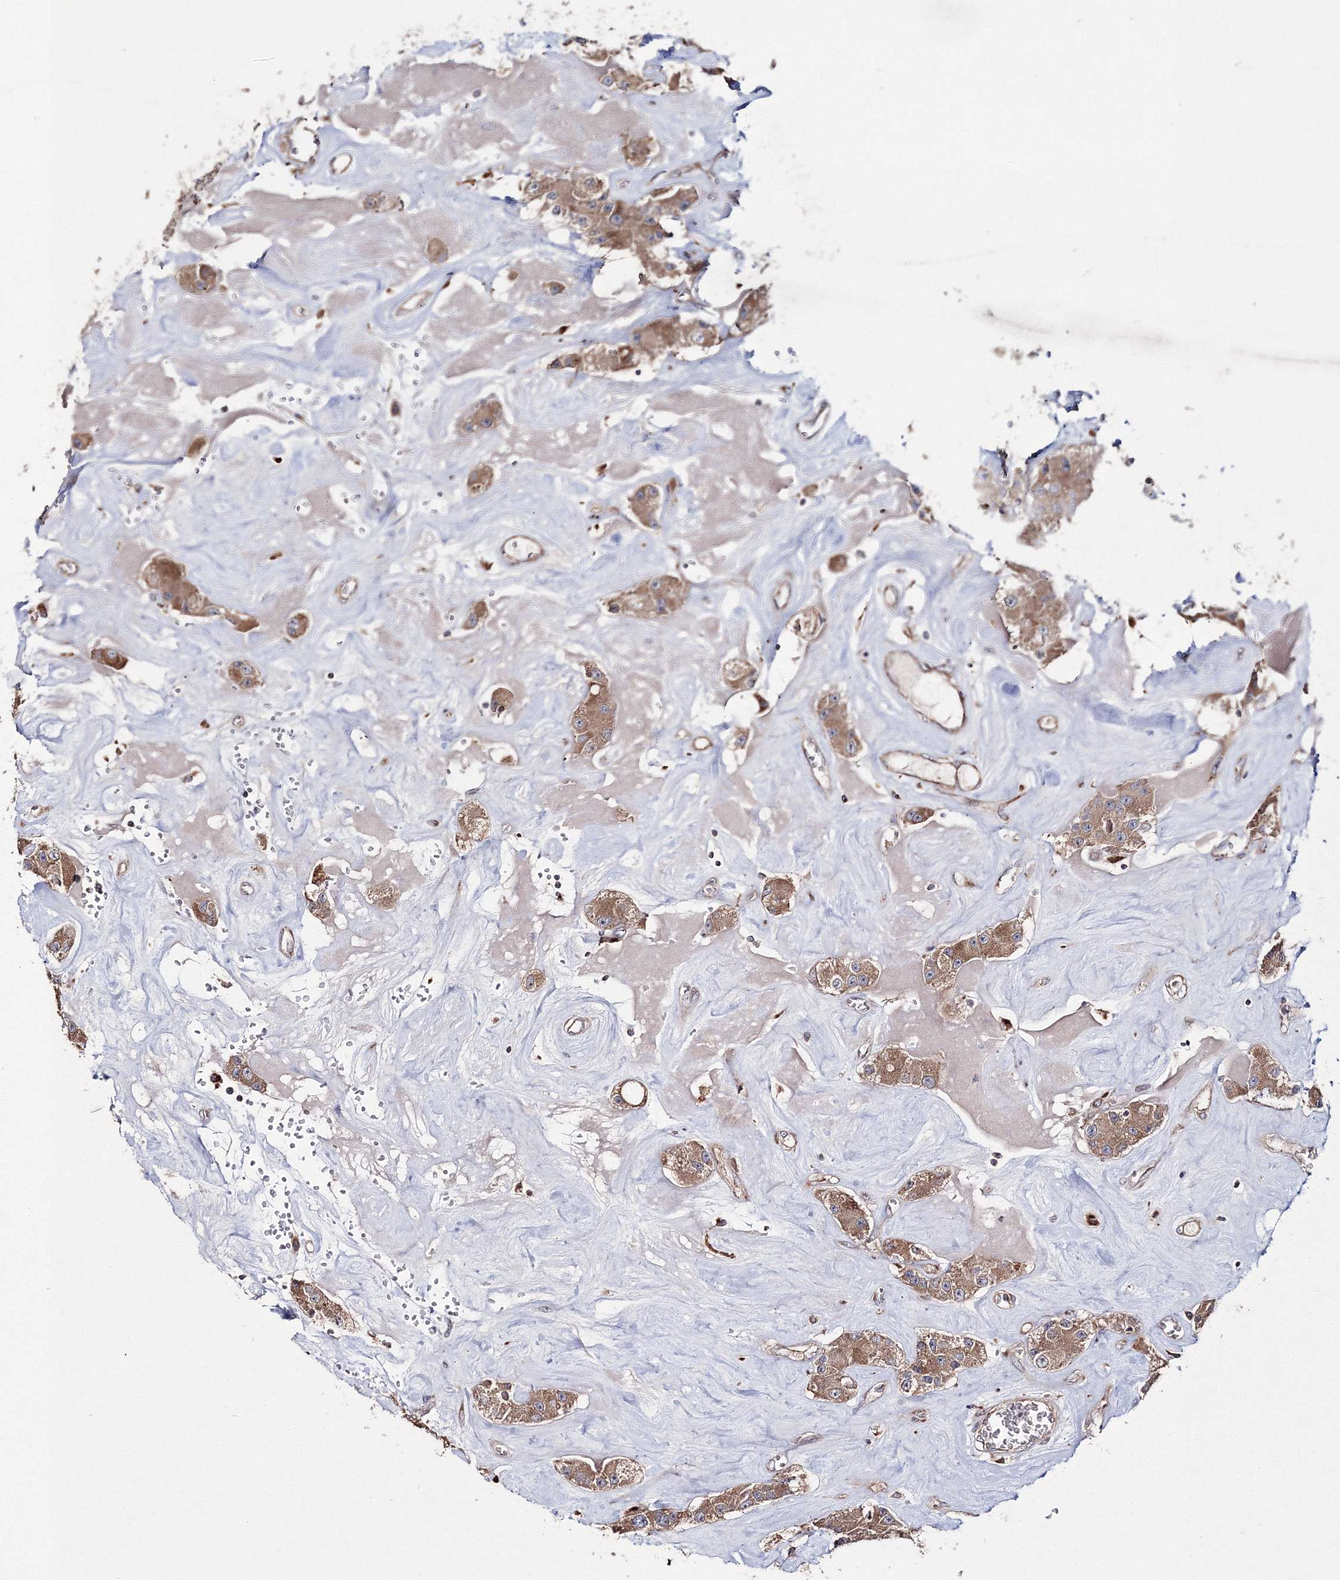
{"staining": {"intensity": "moderate", "quantity": ">75%", "location": "cytoplasmic/membranous"}, "tissue": "carcinoid", "cell_type": "Tumor cells", "image_type": "cancer", "snomed": [{"axis": "morphology", "description": "Carcinoid, malignant, NOS"}, {"axis": "topography", "description": "Pancreas"}], "caption": "Human carcinoid (malignant) stained for a protein (brown) shows moderate cytoplasmic/membranous positive staining in approximately >75% of tumor cells.", "gene": "DDO", "patient": {"sex": "male", "age": 41}}